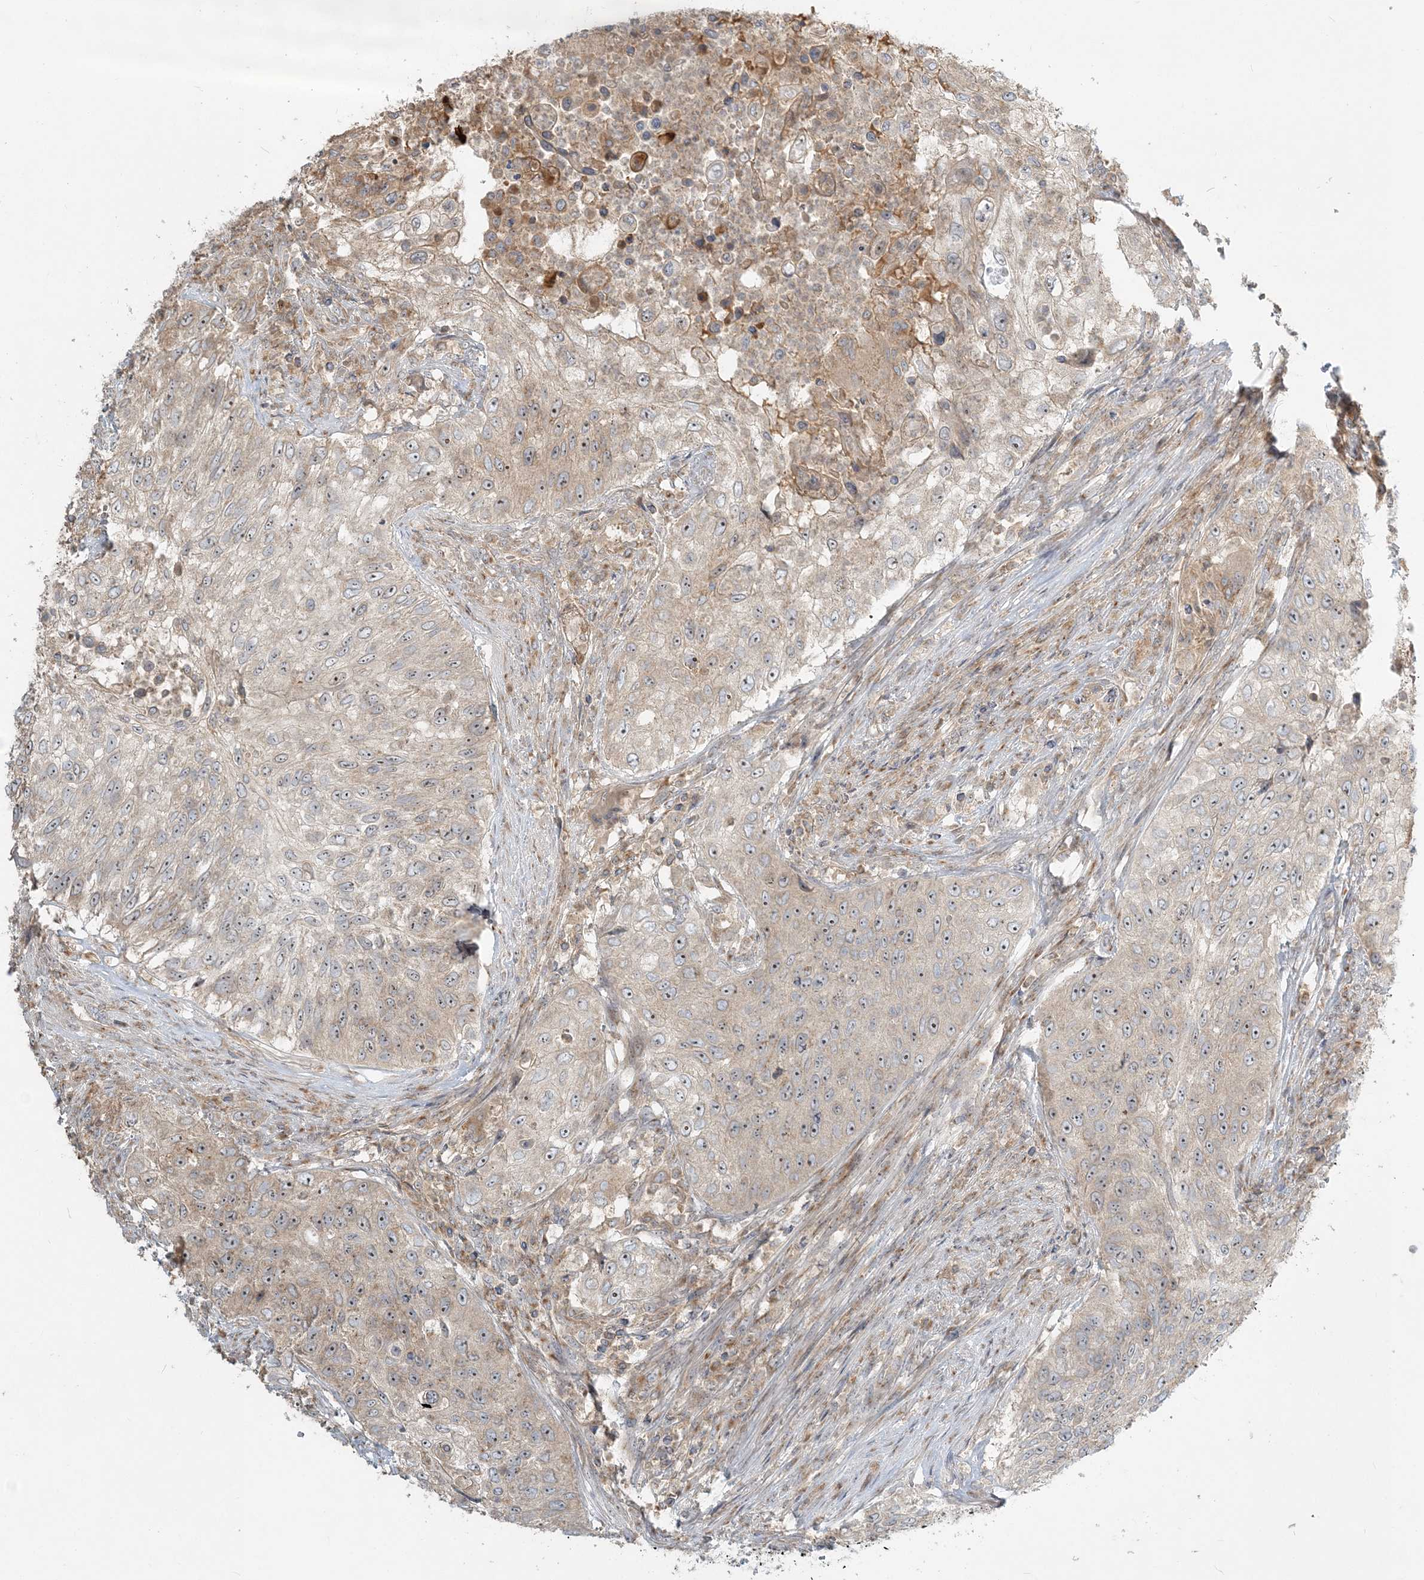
{"staining": {"intensity": "weak", "quantity": "<25%", "location": "cytoplasmic/membranous"}, "tissue": "urothelial cancer", "cell_type": "Tumor cells", "image_type": "cancer", "snomed": [{"axis": "morphology", "description": "Urothelial carcinoma, High grade"}, {"axis": "topography", "description": "Urinary bladder"}], "caption": "An IHC photomicrograph of urothelial carcinoma (high-grade) is shown. There is no staining in tumor cells of urothelial carcinoma (high-grade). (IHC, brightfield microscopy, high magnification).", "gene": "AP1AR", "patient": {"sex": "female", "age": 60}}